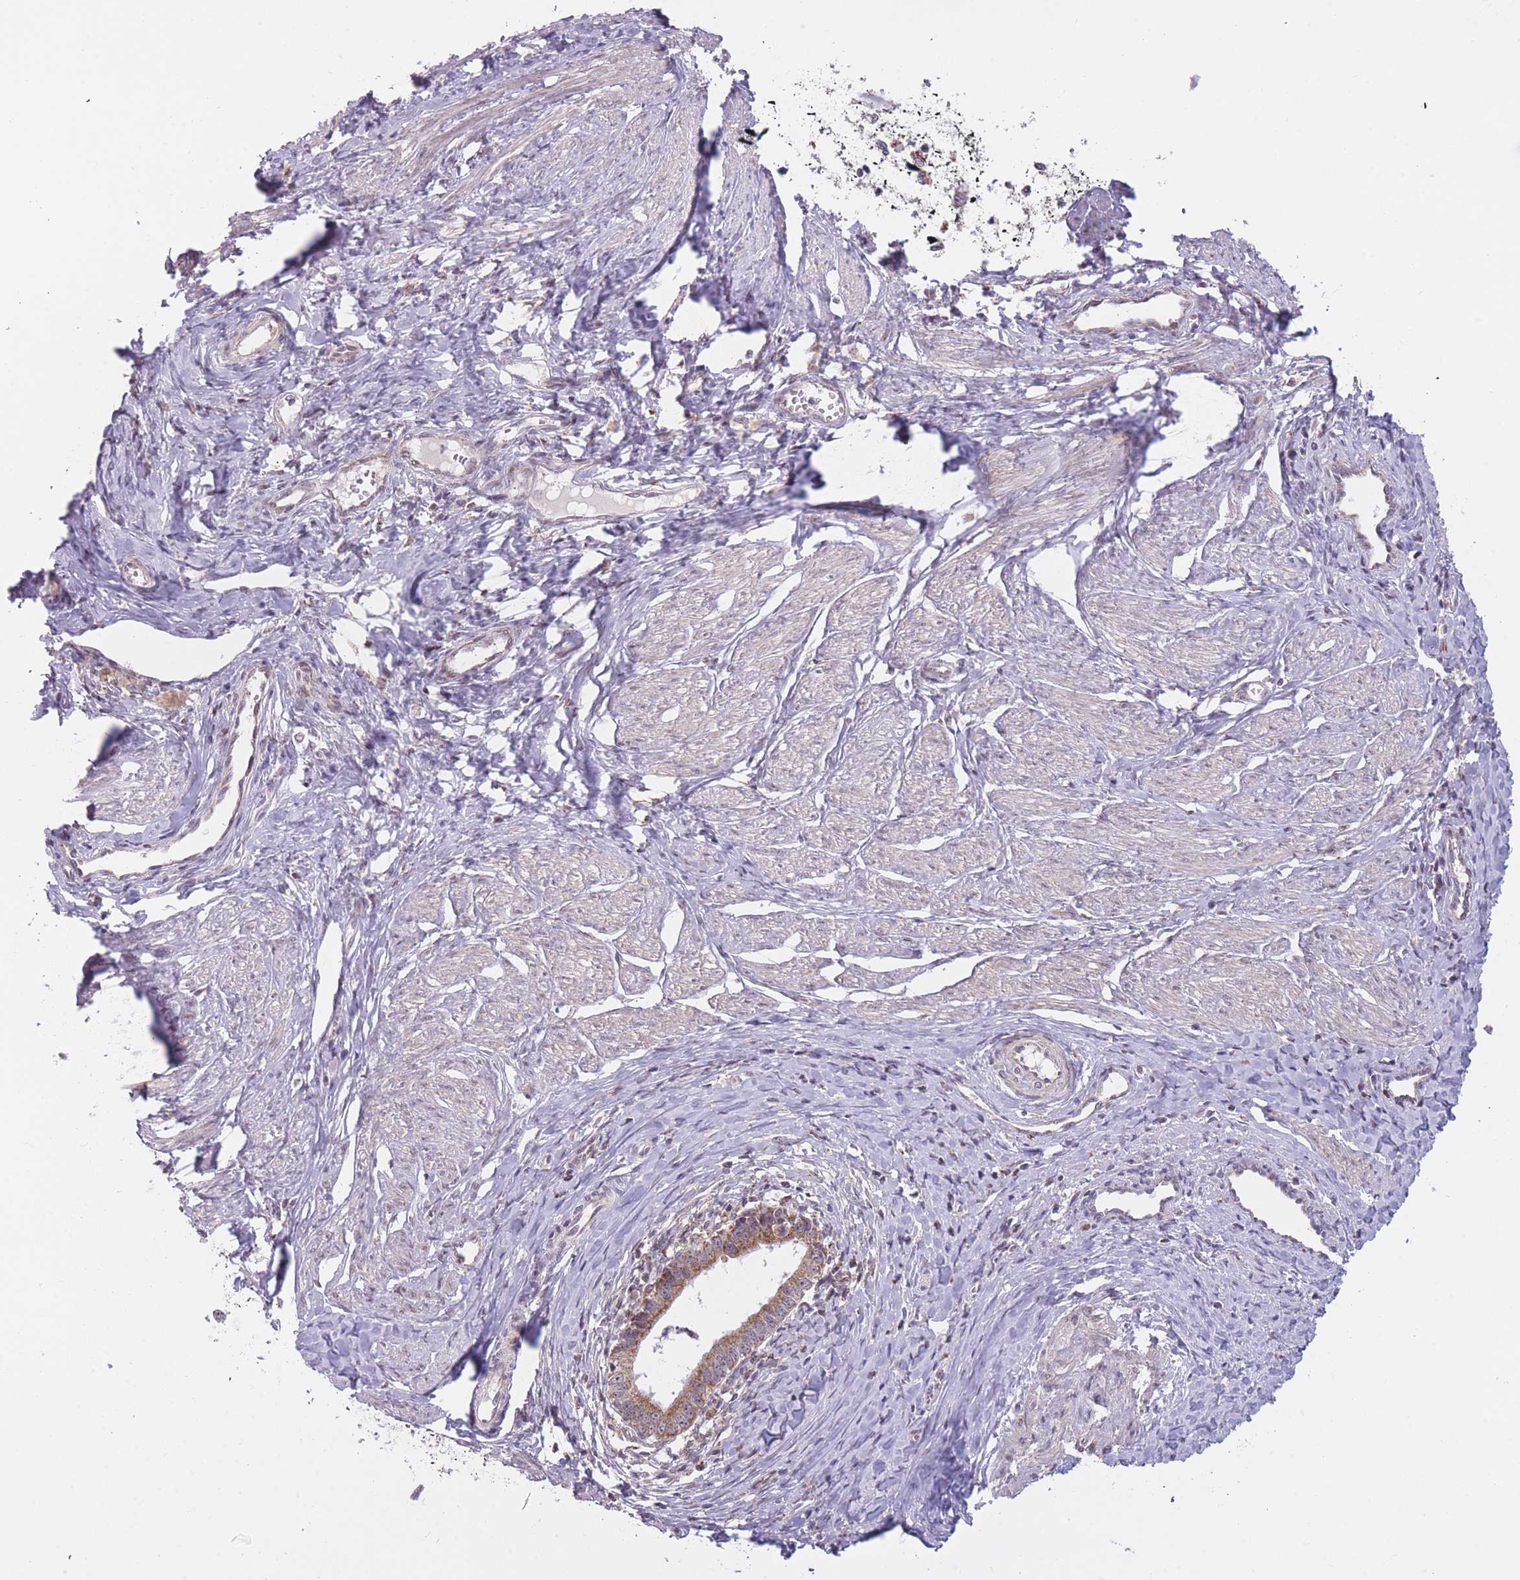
{"staining": {"intensity": "moderate", "quantity": ">75%", "location": "cytoplasmic/membranous"}, "tissue": "cervical cancer", "cell_type": "Tumor cells", "image_type": "cancer", "snomed": [{"axis": "morphology", "description": "Adenocarcinoma, NOS"}, {"axis": "topography", "description": "Cervix"}], "caption": "Cervical cancer (adenocarcinoma) stained with a brown dye shows moderate cytoplasmic/membranous positive positivity in about >75% of tumor cells.", "gene": "DPYSL4", "patient": {"sex": "female", "age": 36}}